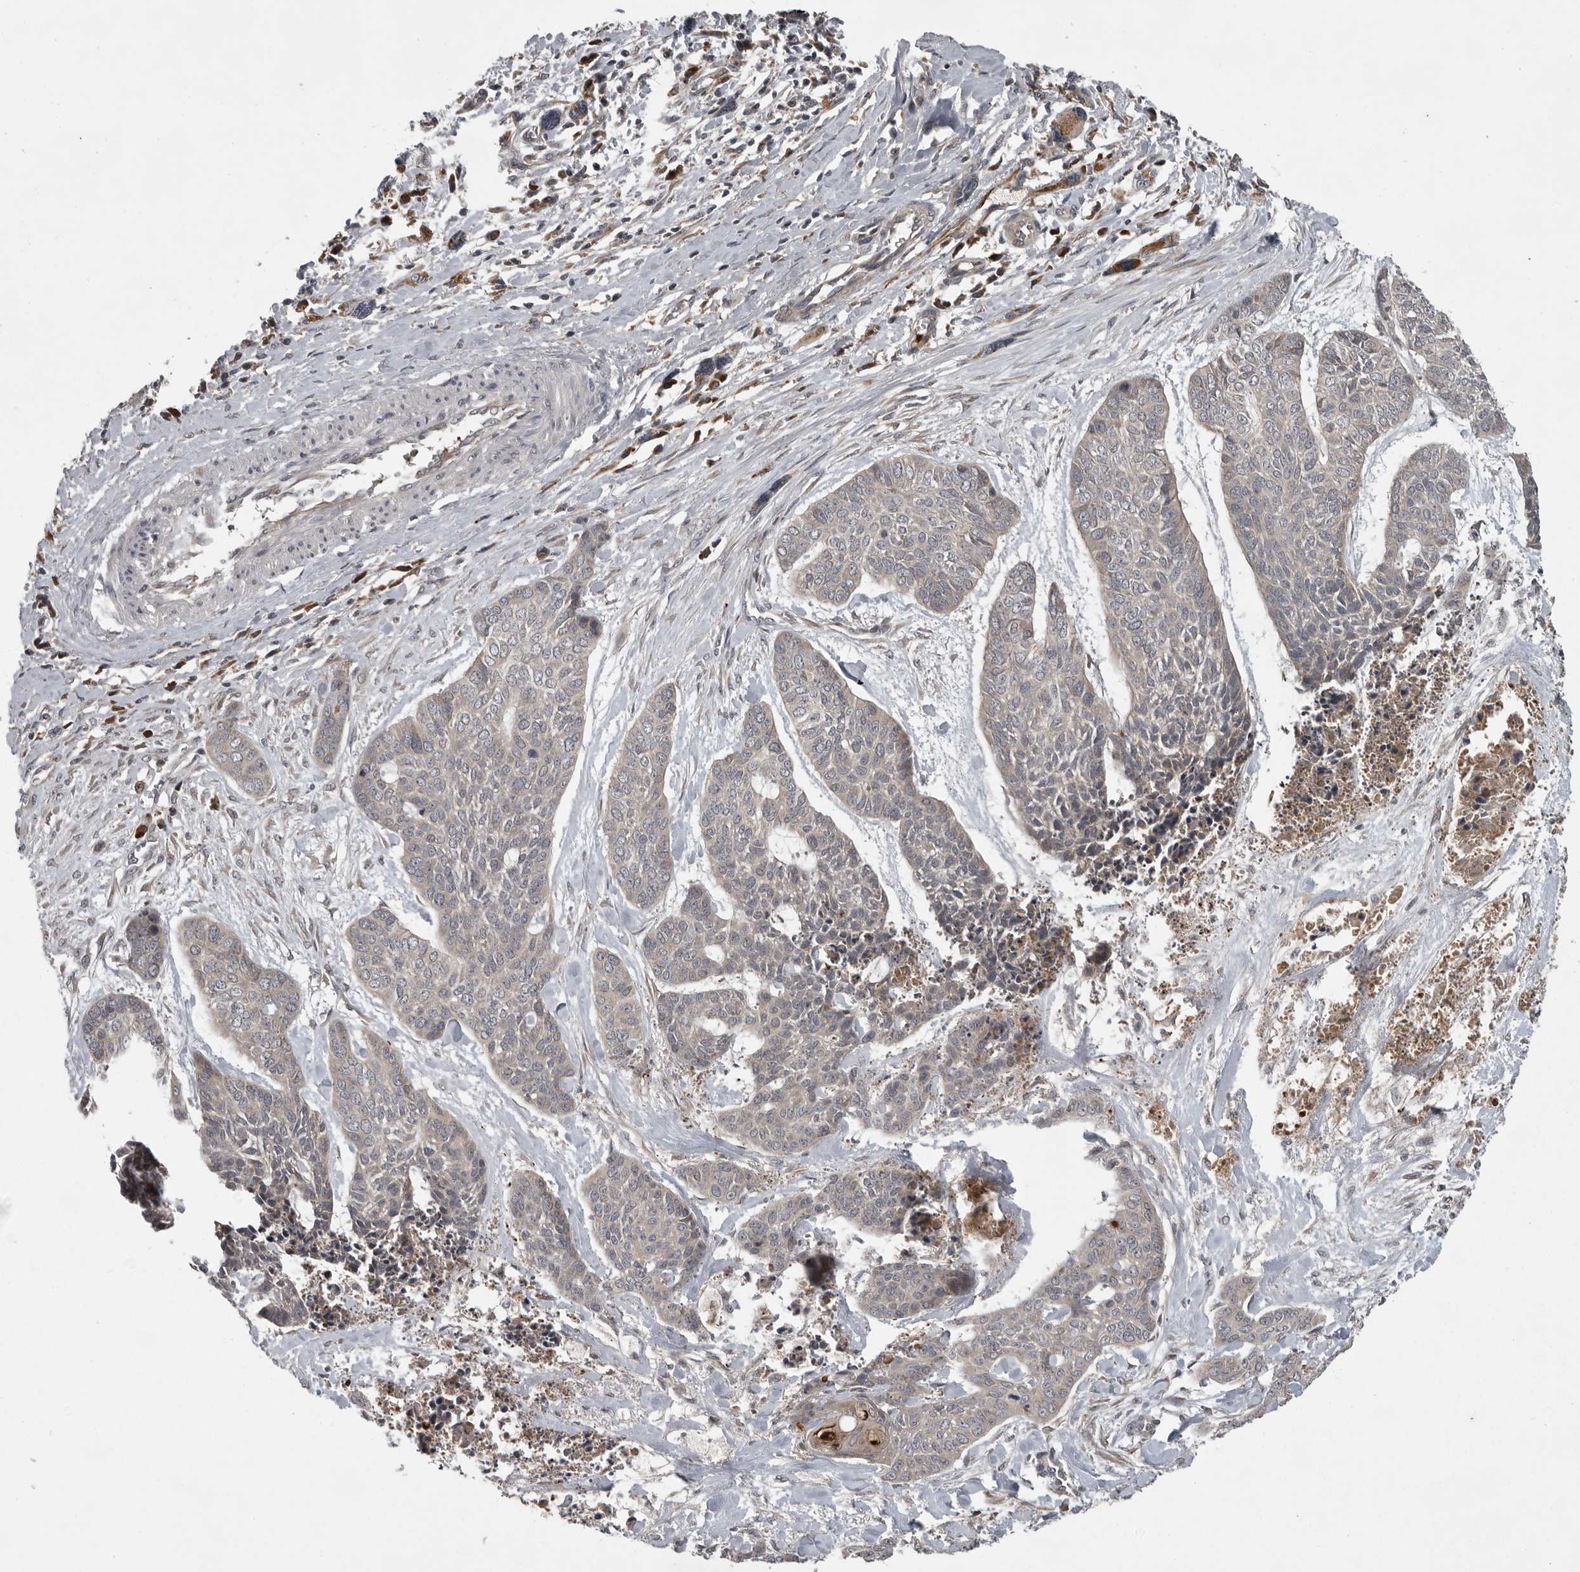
{"staining": {"intensity": "weak", "quantity": "<25%", "location": "cytoplasmic/membranous"}, "tissue": "skin cancer", "cell_type": "Tumor cells", "image_type": "cancer", "snomed": [{"axis": "morphology", "description": "Basal cell carcinoma"}, {"axis": "topography", "description": "Skin"}], "caption": "Image shows no protein positivity in tumor cells of skin basal cell carcinoma tissue.", "gene": "GPR31", "patient": {"sex": "female", "age": 64}}